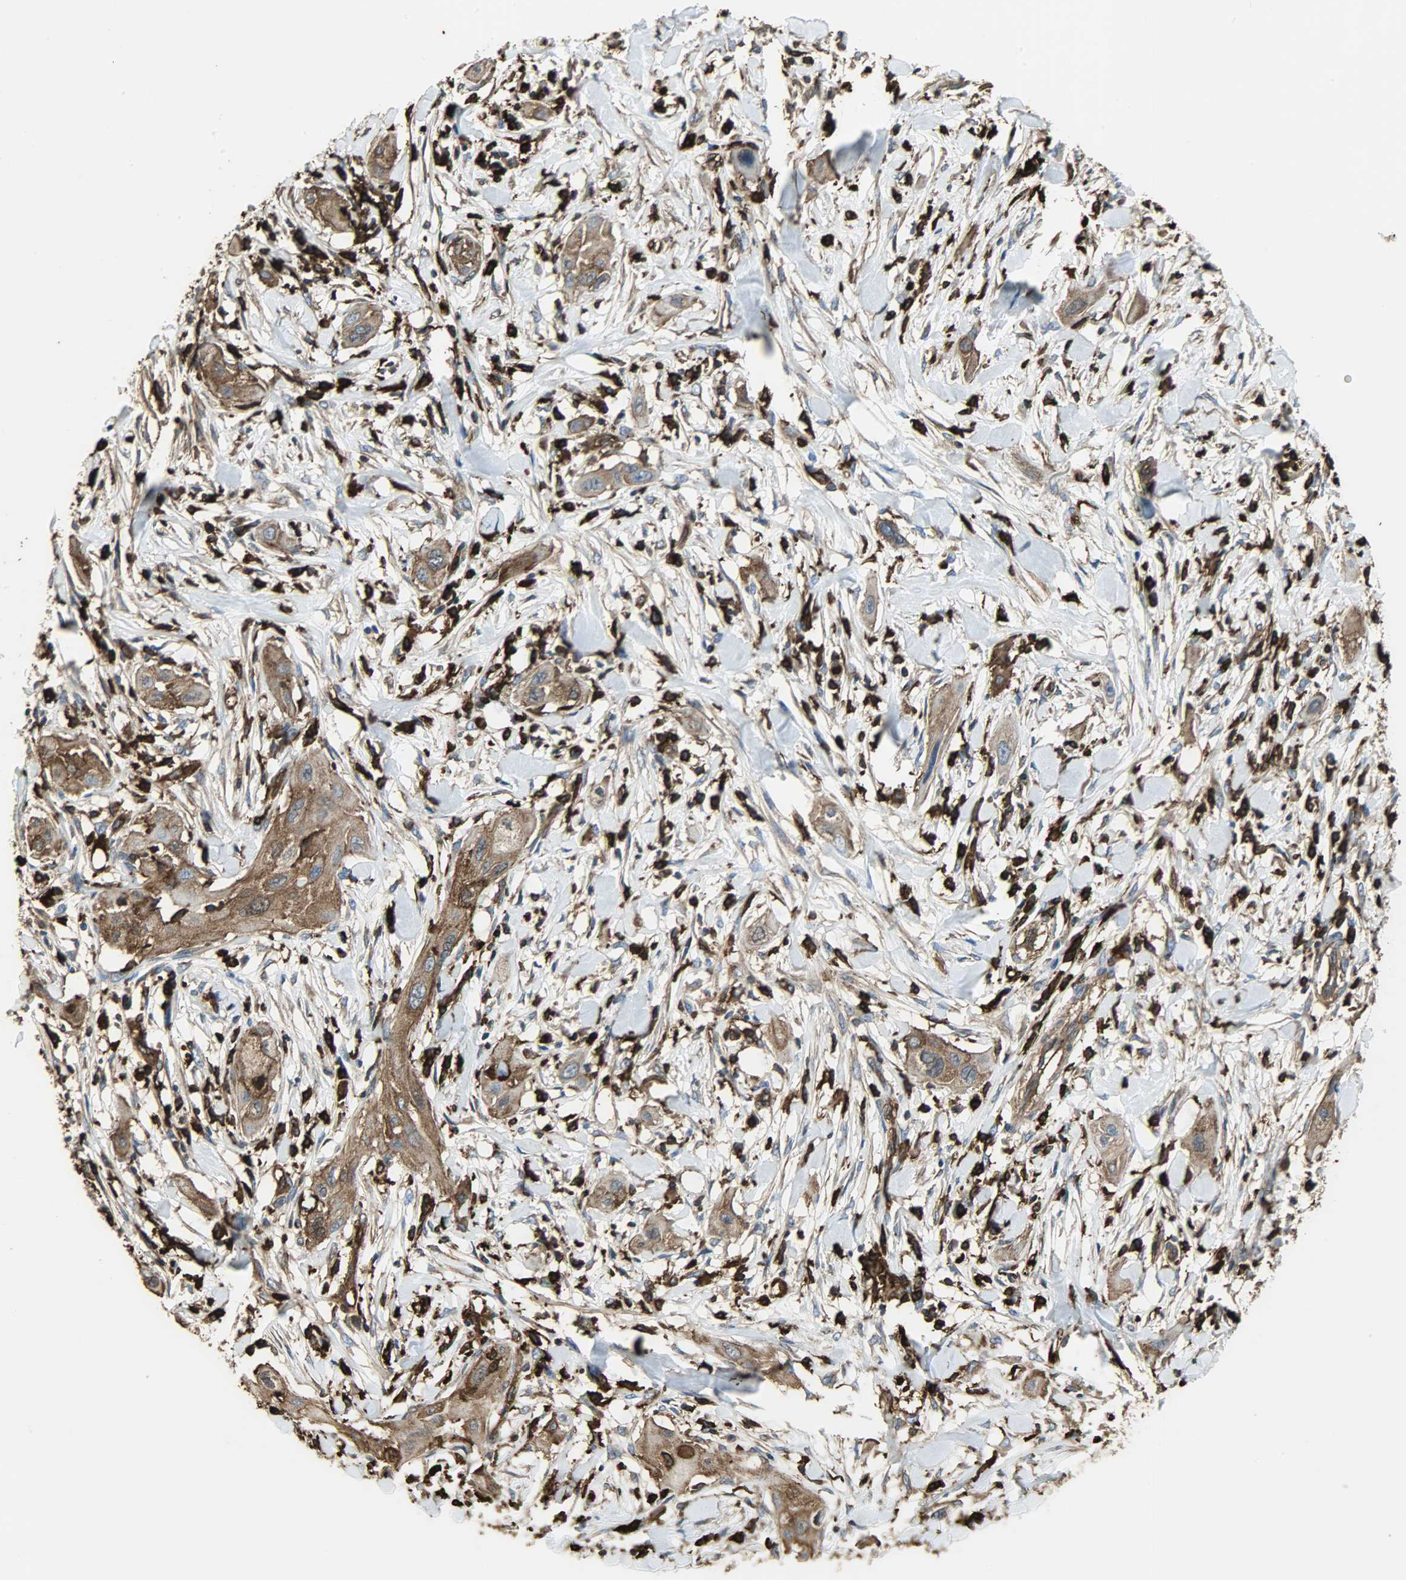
{"staining": {"intensity": "strong", "quantity": ">75%", "location": "cytoplasmic/membranous"}, "tissue": "lung cancer", "cell_type": "Tumor cells", "image_type": "cancer", "snomed": [{"axis": "morphology", "description": "Squamous cell carcinoma, NOS"}, {"axis": "topography", "description": "Lung"}], "caption": "Tumor cells display strong cytoplasmic/membranous staining in approximately >75% of cells in lung squamous cell carcinoma.", "gene": "VASP", "patient": {"sex": "female", "age": 47}}